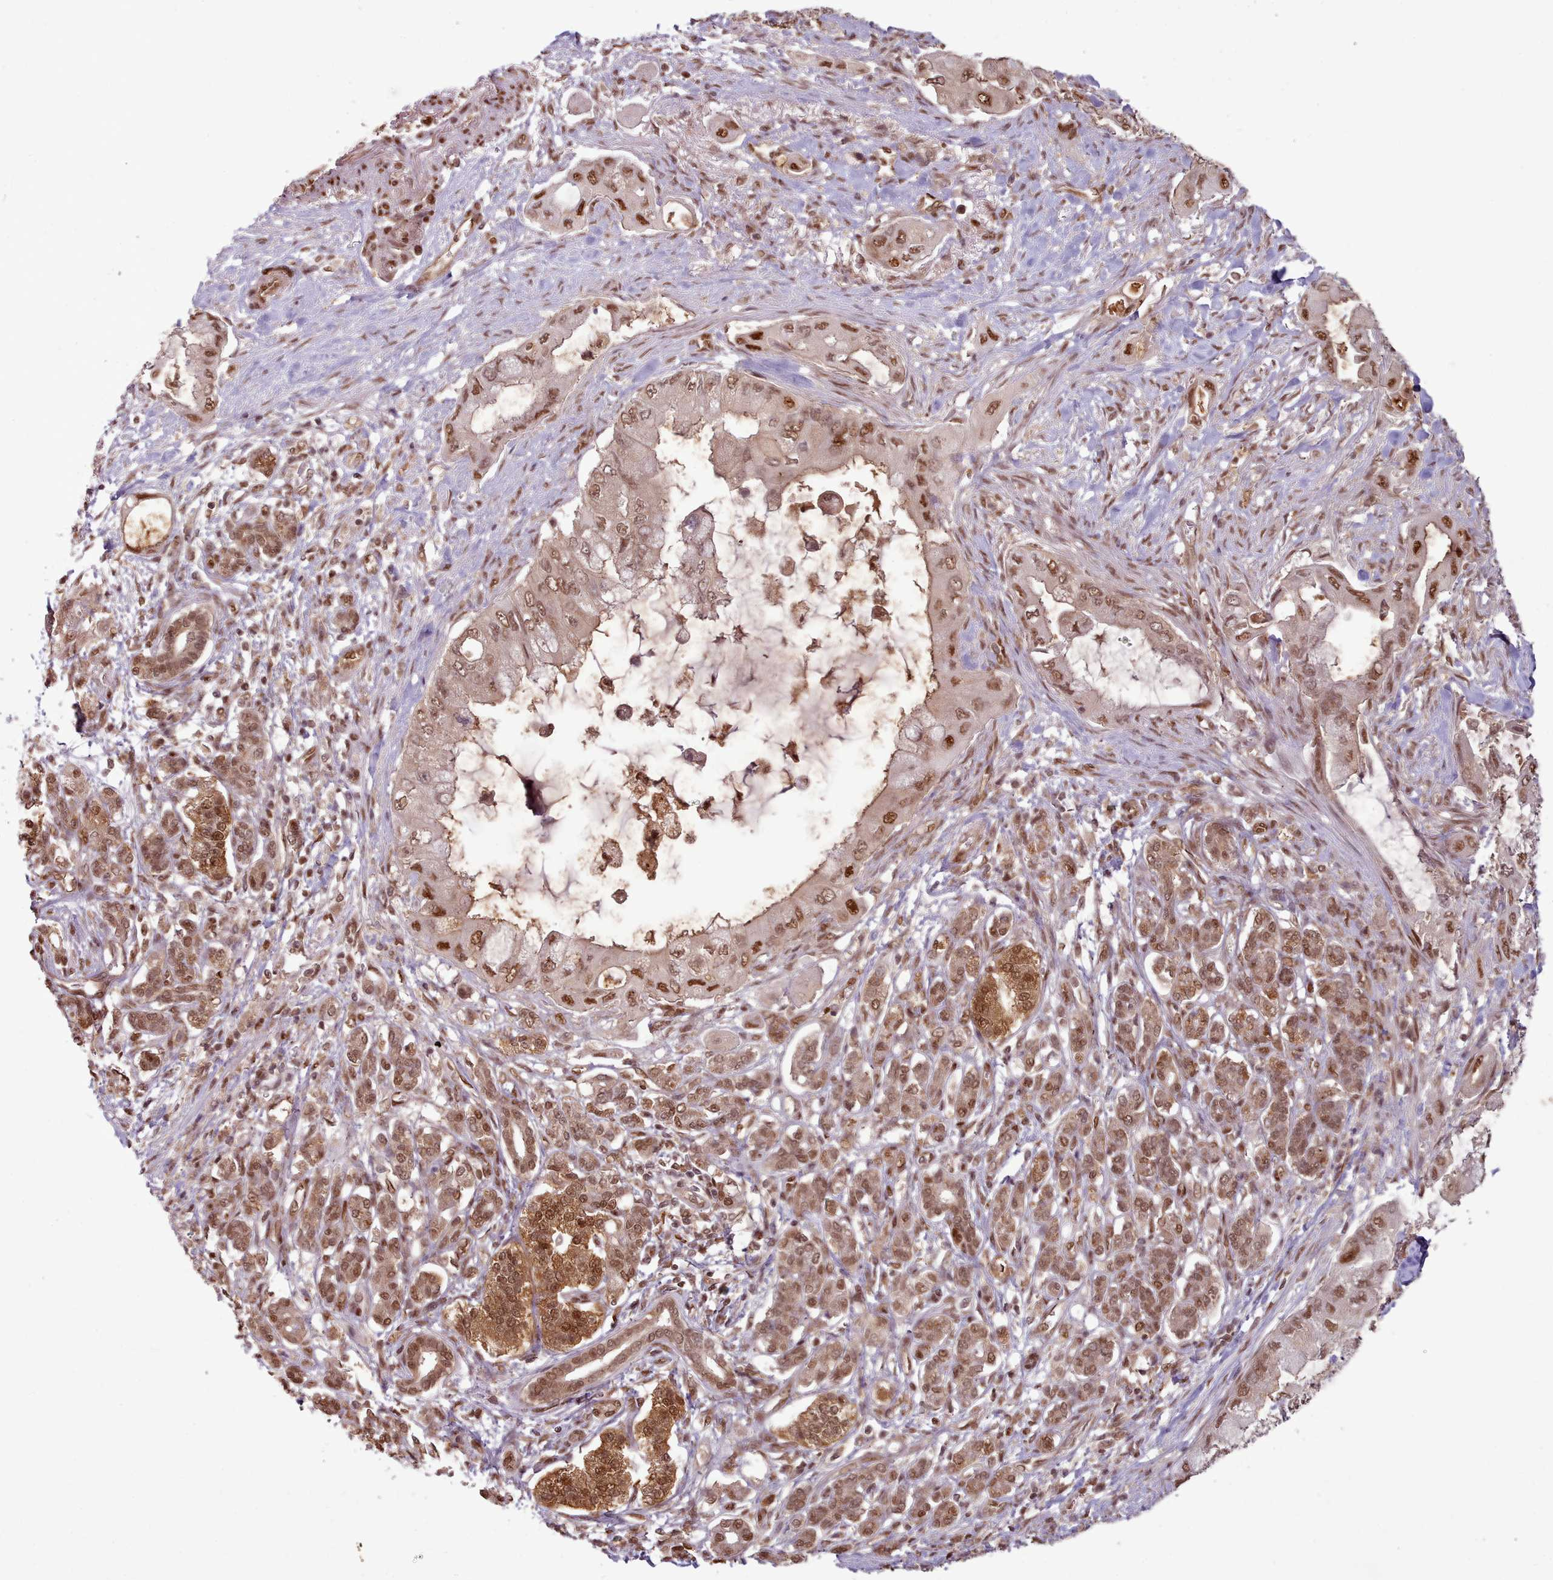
{"staining": {"intensity": "moderate", "quantity": ">75%", "location": "nuclear"}, "tissue": "pancreatic cancer", "cell_type": "Tumor cells", "image_type": "cancer", "snomed": [{"axis": "morphology", "description": "Adenocarcinoma, NOS"}, {"axis": "topography", "description": "Pancreas"}], "caption": "A photomicrograph showing moderate nuclear expression in approximately >75% of tumor cells in adenocarcinoma (pancreatic), as visualized by brown immunohistochemical staining.", "gene": "RPS27A", "patient": {"sex": "male", "age": 57}}